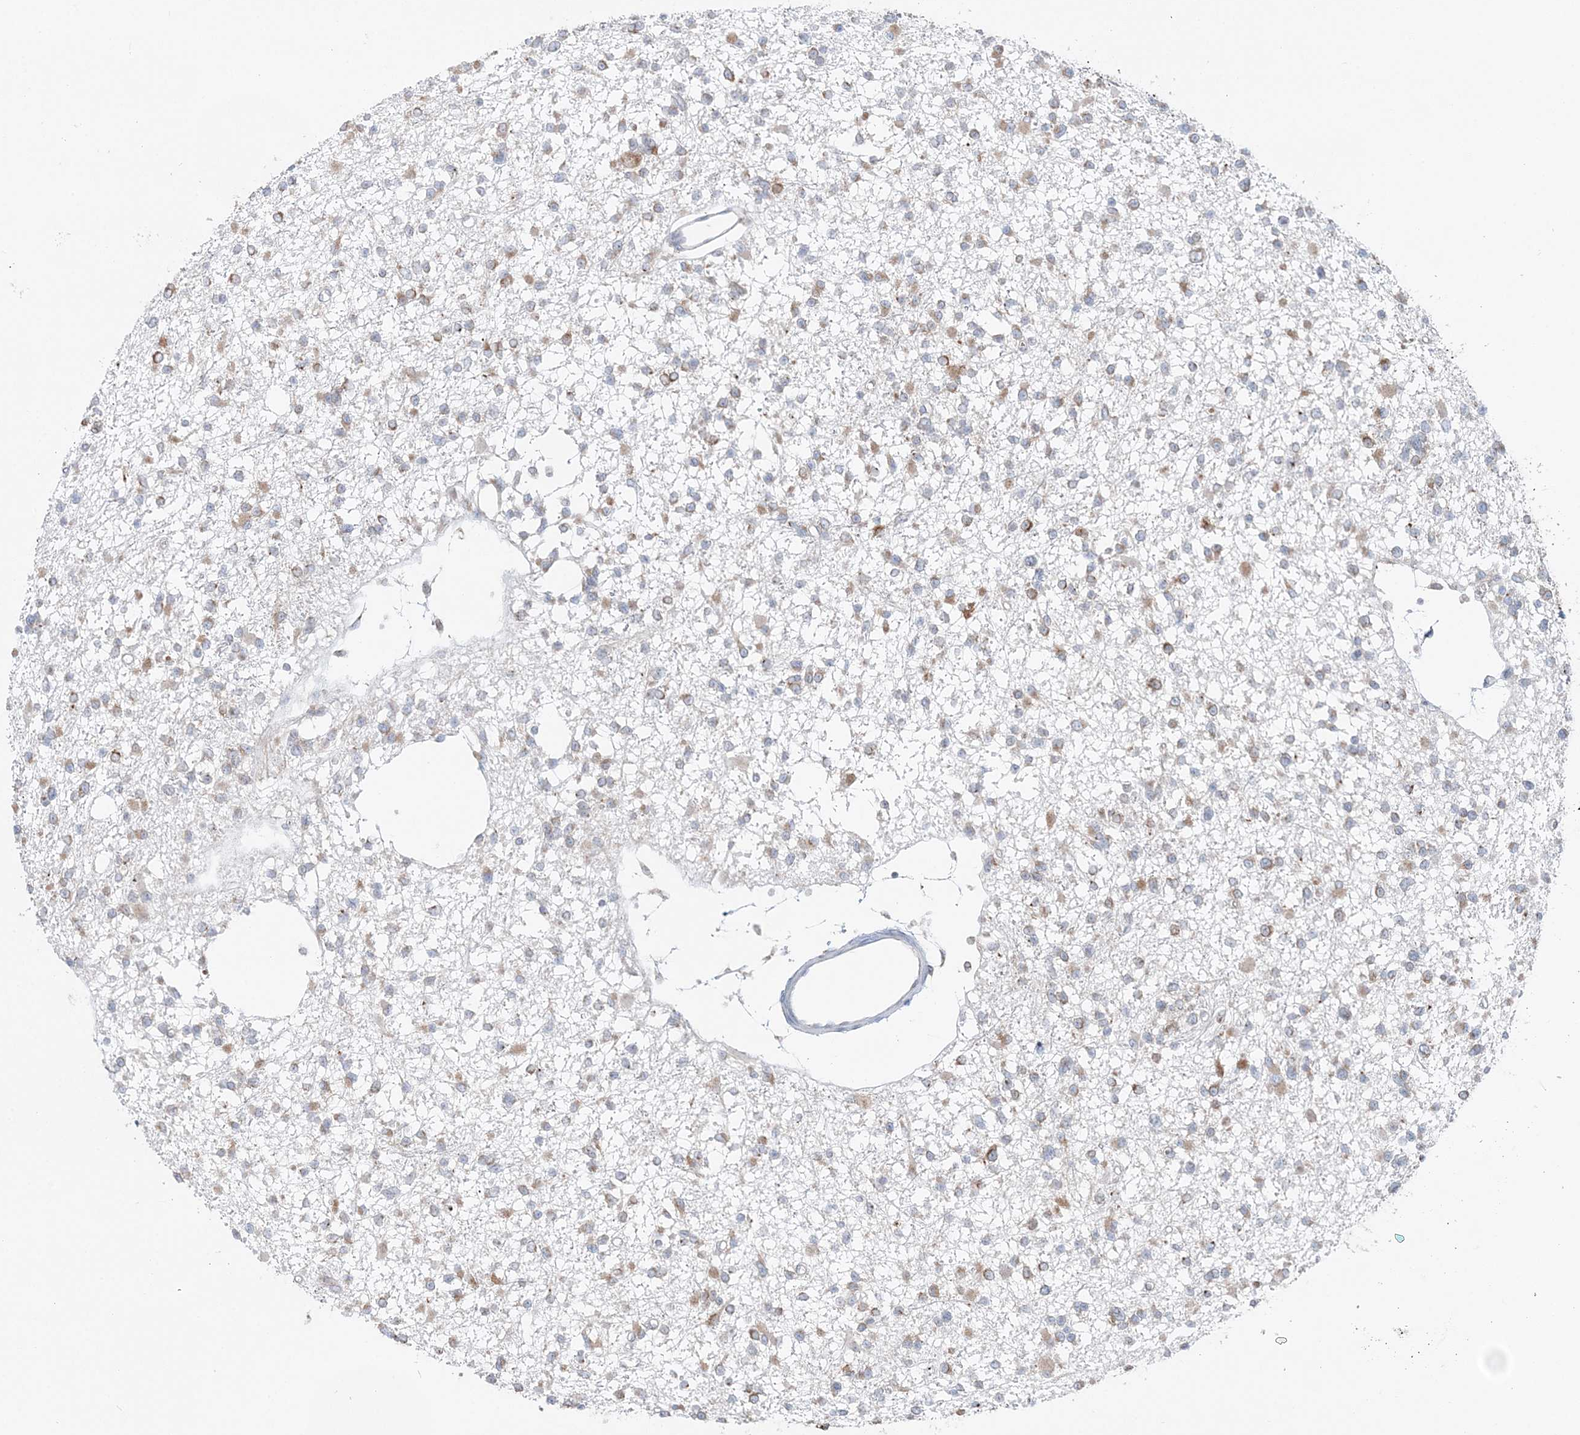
{"staining": {"intensity": "moderate", "quantity": ">75%", "location": "cytoplasmic/membranous"}, "tissue": "glioma", "cell_type": "Tumor cells", "image_type": "cancer", "snomed": [{"axis": "morphology", "description": "Glioma, malignant, Low grade"}, {"axis": "topography", "description": "Brain"}], "caption": "Human glioma stained with a brown dye displays moderate cytoplasmic/membranous positive staining in approximately >75% of tumor cells.", "gene": "TMED10", "patient": {"sex": "female", "age": 22}}